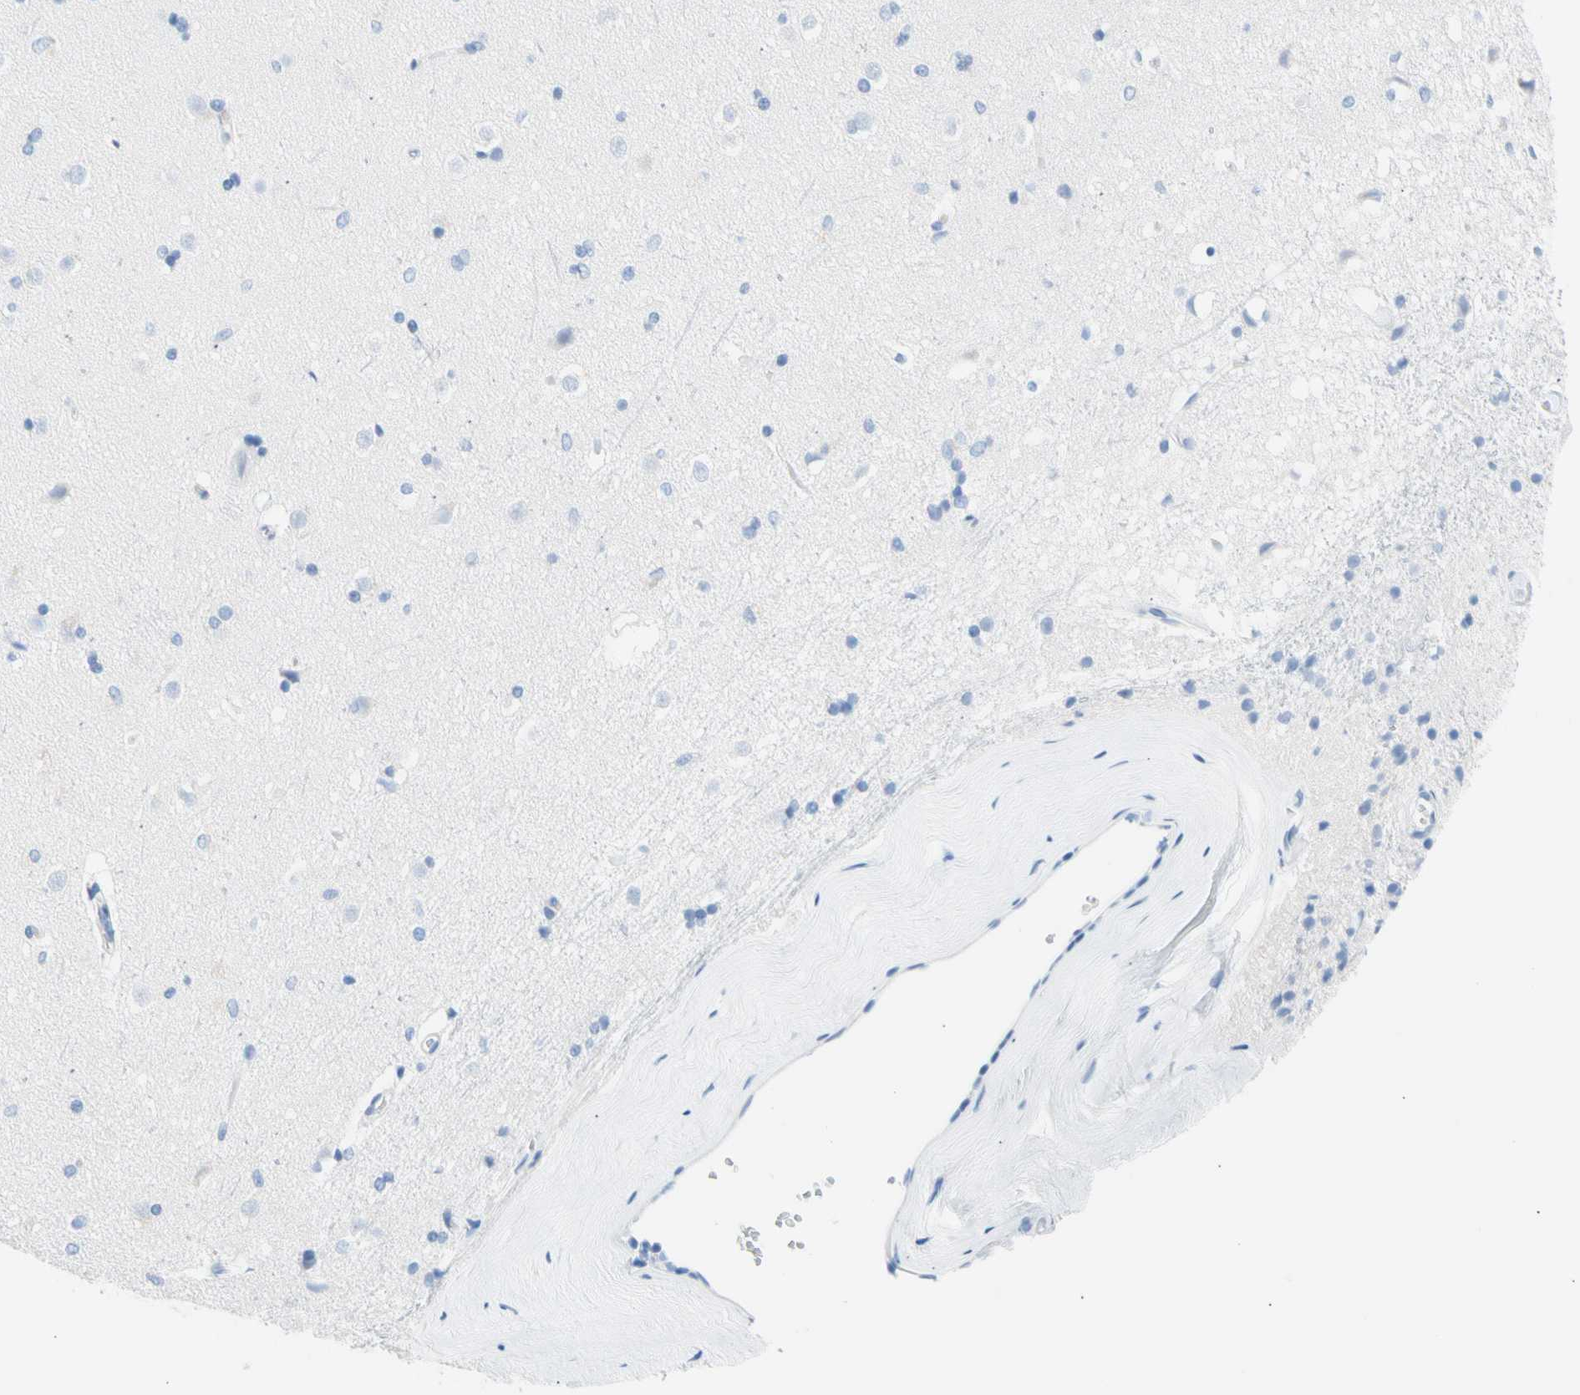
{"staining": {"intensity": "negative", "quantity": "none", "location": "none"}, "tissue": "caudate", "cell_type": "Glial cells", "image_type": "normal", "snomed": [{"axis": "morphology", "description": "Normal tissue, NOS"}, {"axis": "topography", "description": "Lateral ventricle wall"}], "caption": "Immunohistochemical staining of benign caudate demonstrates no significant expression in glial cells.", "gene": "CEL", "patient": {"sex": "female", "age": 19}}